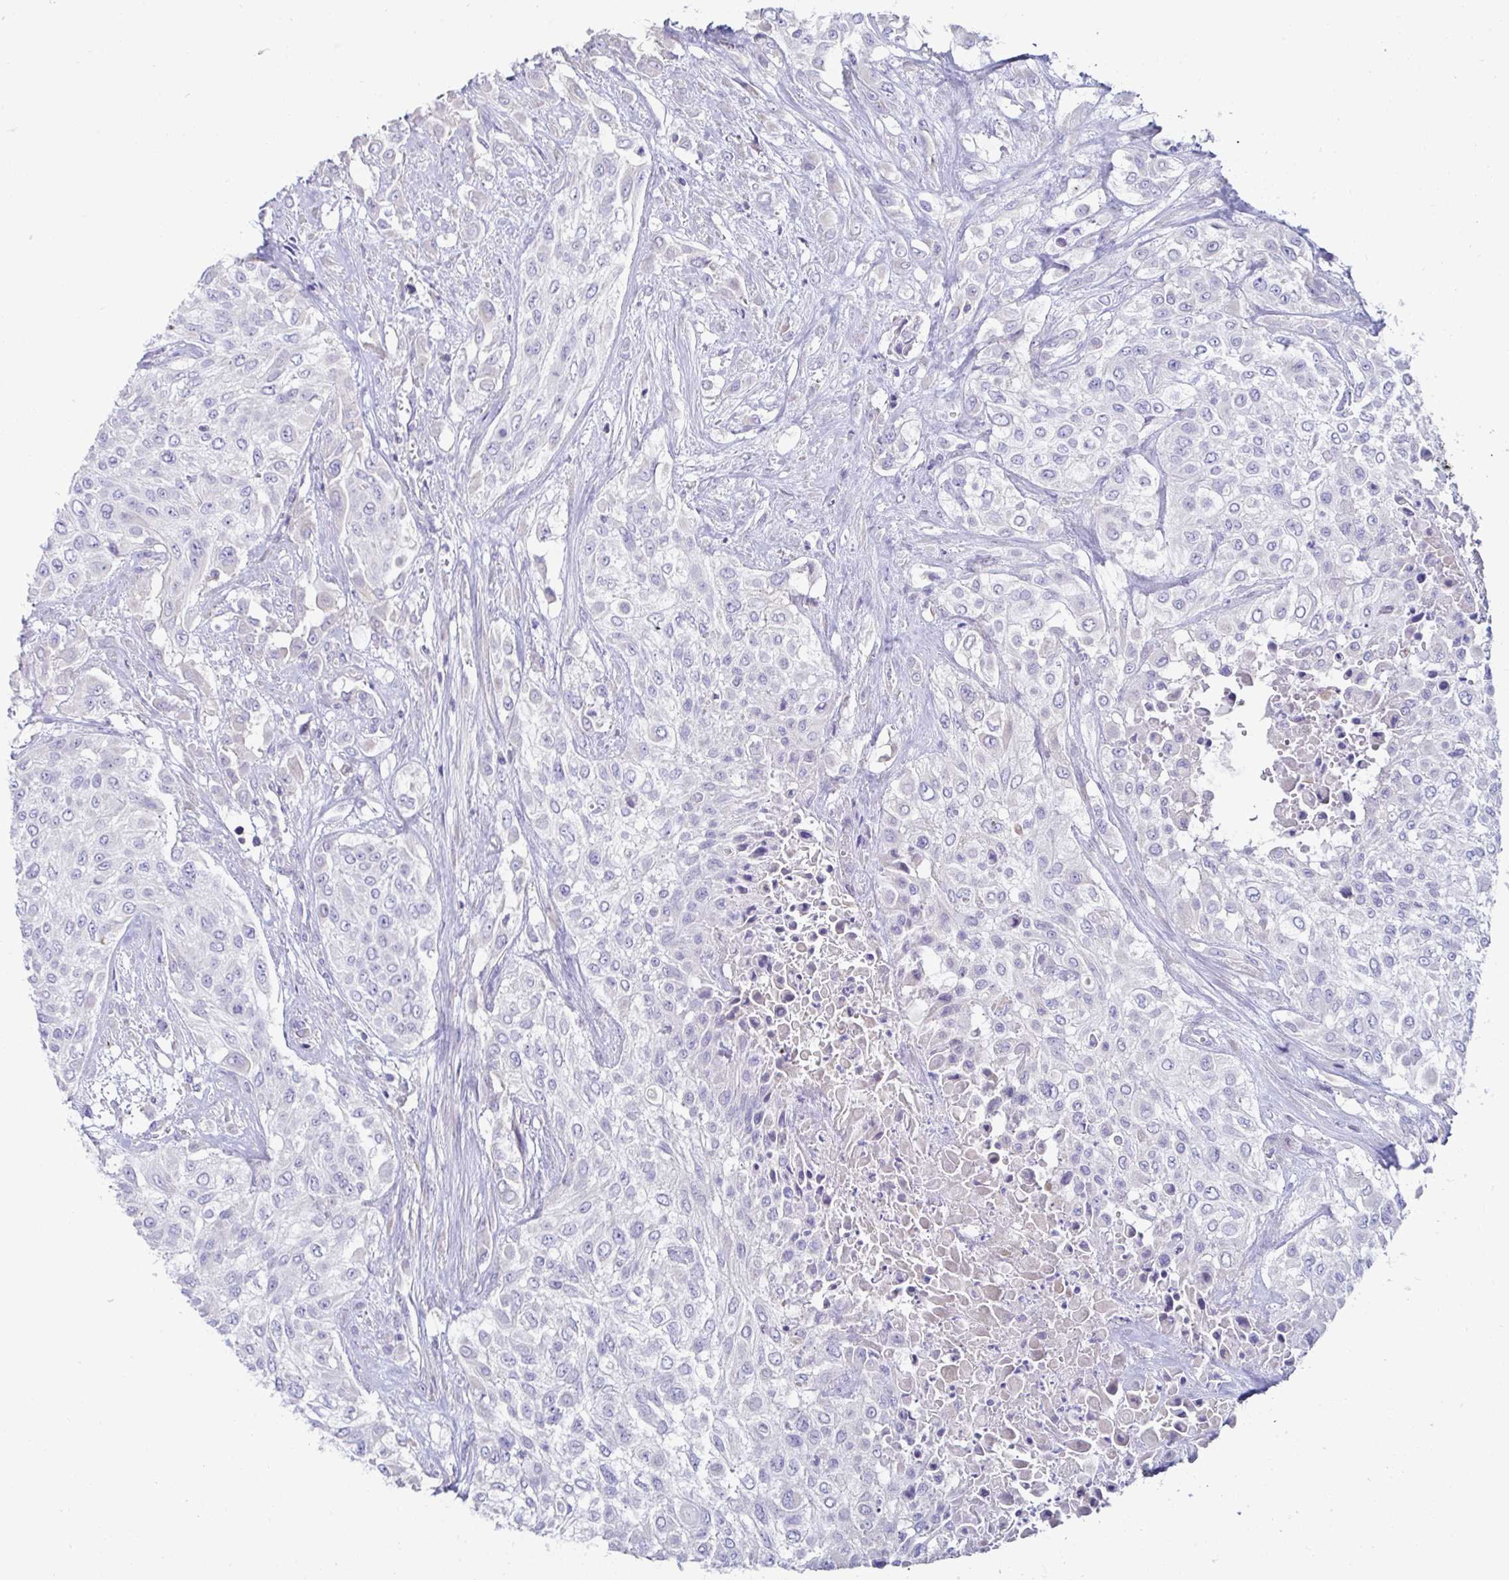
{"staining": {"intensity": "negative", "quantity": "none", "location": "none"}, "tissue": "urothelial cancer", "cell_type": "Tumor cells", "image_type": "cancer", "snomed": [{"axis": "morphology", "description": "Urothelial carcinoma, High grade"}, {"axis": "topography", "description": "Urinary bladder"}], "caption": "Immunohistochemistry (IHC) photomicrograph of urothelial cancer stained for a protein (brown), which displays no staining in tumor cells.", "gene": "C4orf17", "patient": {"sex": "male", "age": 57}}